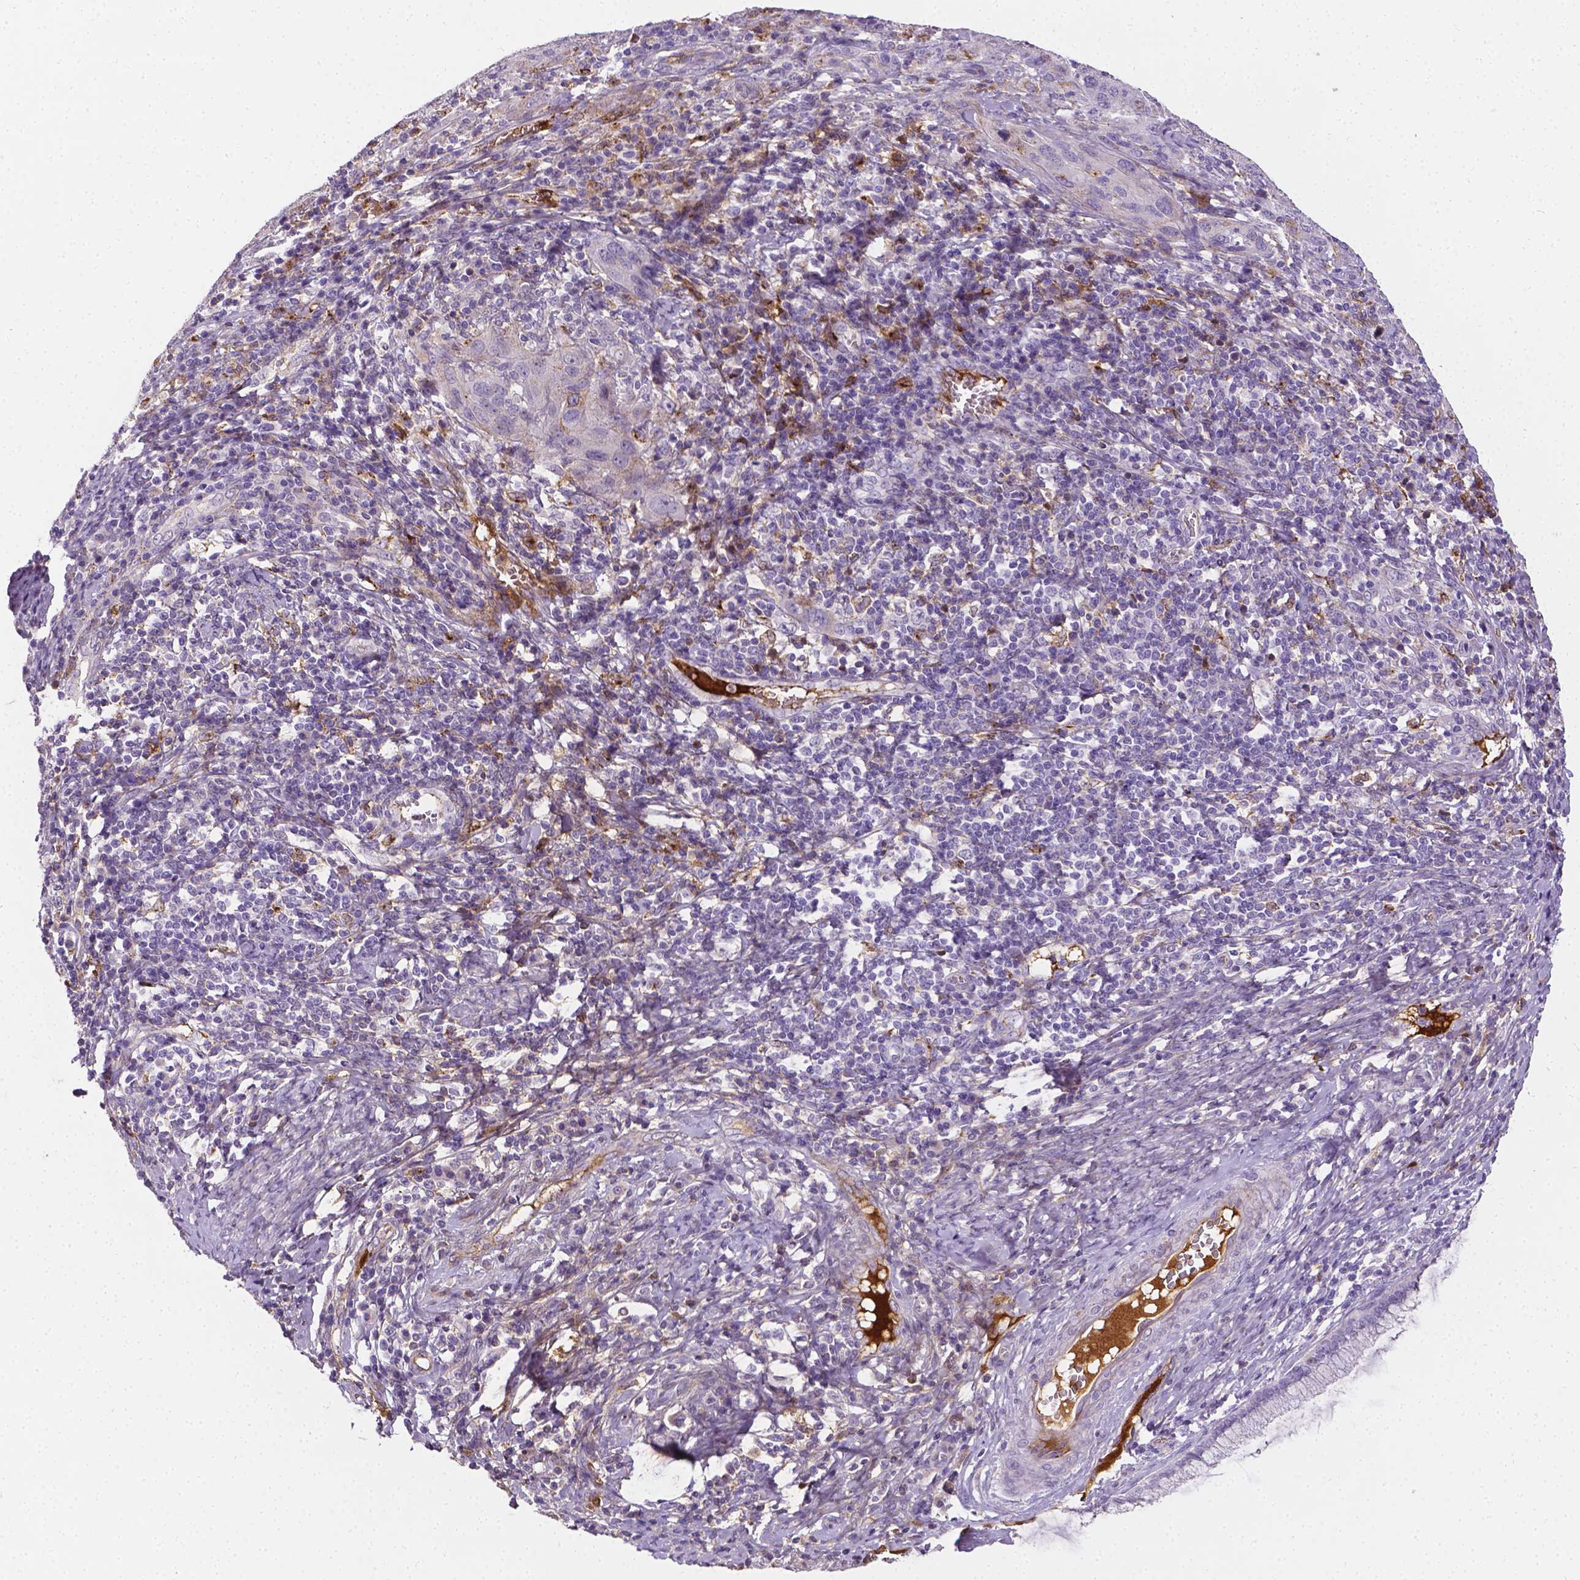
{"staining": {"intensity": "negative", "quantity": "none", "location": "none"}, "tissue": "cervical cancer", "cell_type": "Tumor cells", "image_type": "cancer", "snomed": [{"axis": "morphology", "description": "Normal tissue, NOS"}, {"axis": "morphology", "description": "Squamous cell carcinoma, NOS"}, {"axis": "topography", "description": "Cervix"}], "caption": "An image of cervical cancer stained for a protein demonstrates no brown staining in tumor cells.", "gene": "APOE", "patient": {"sex": "female", "age": 51}}